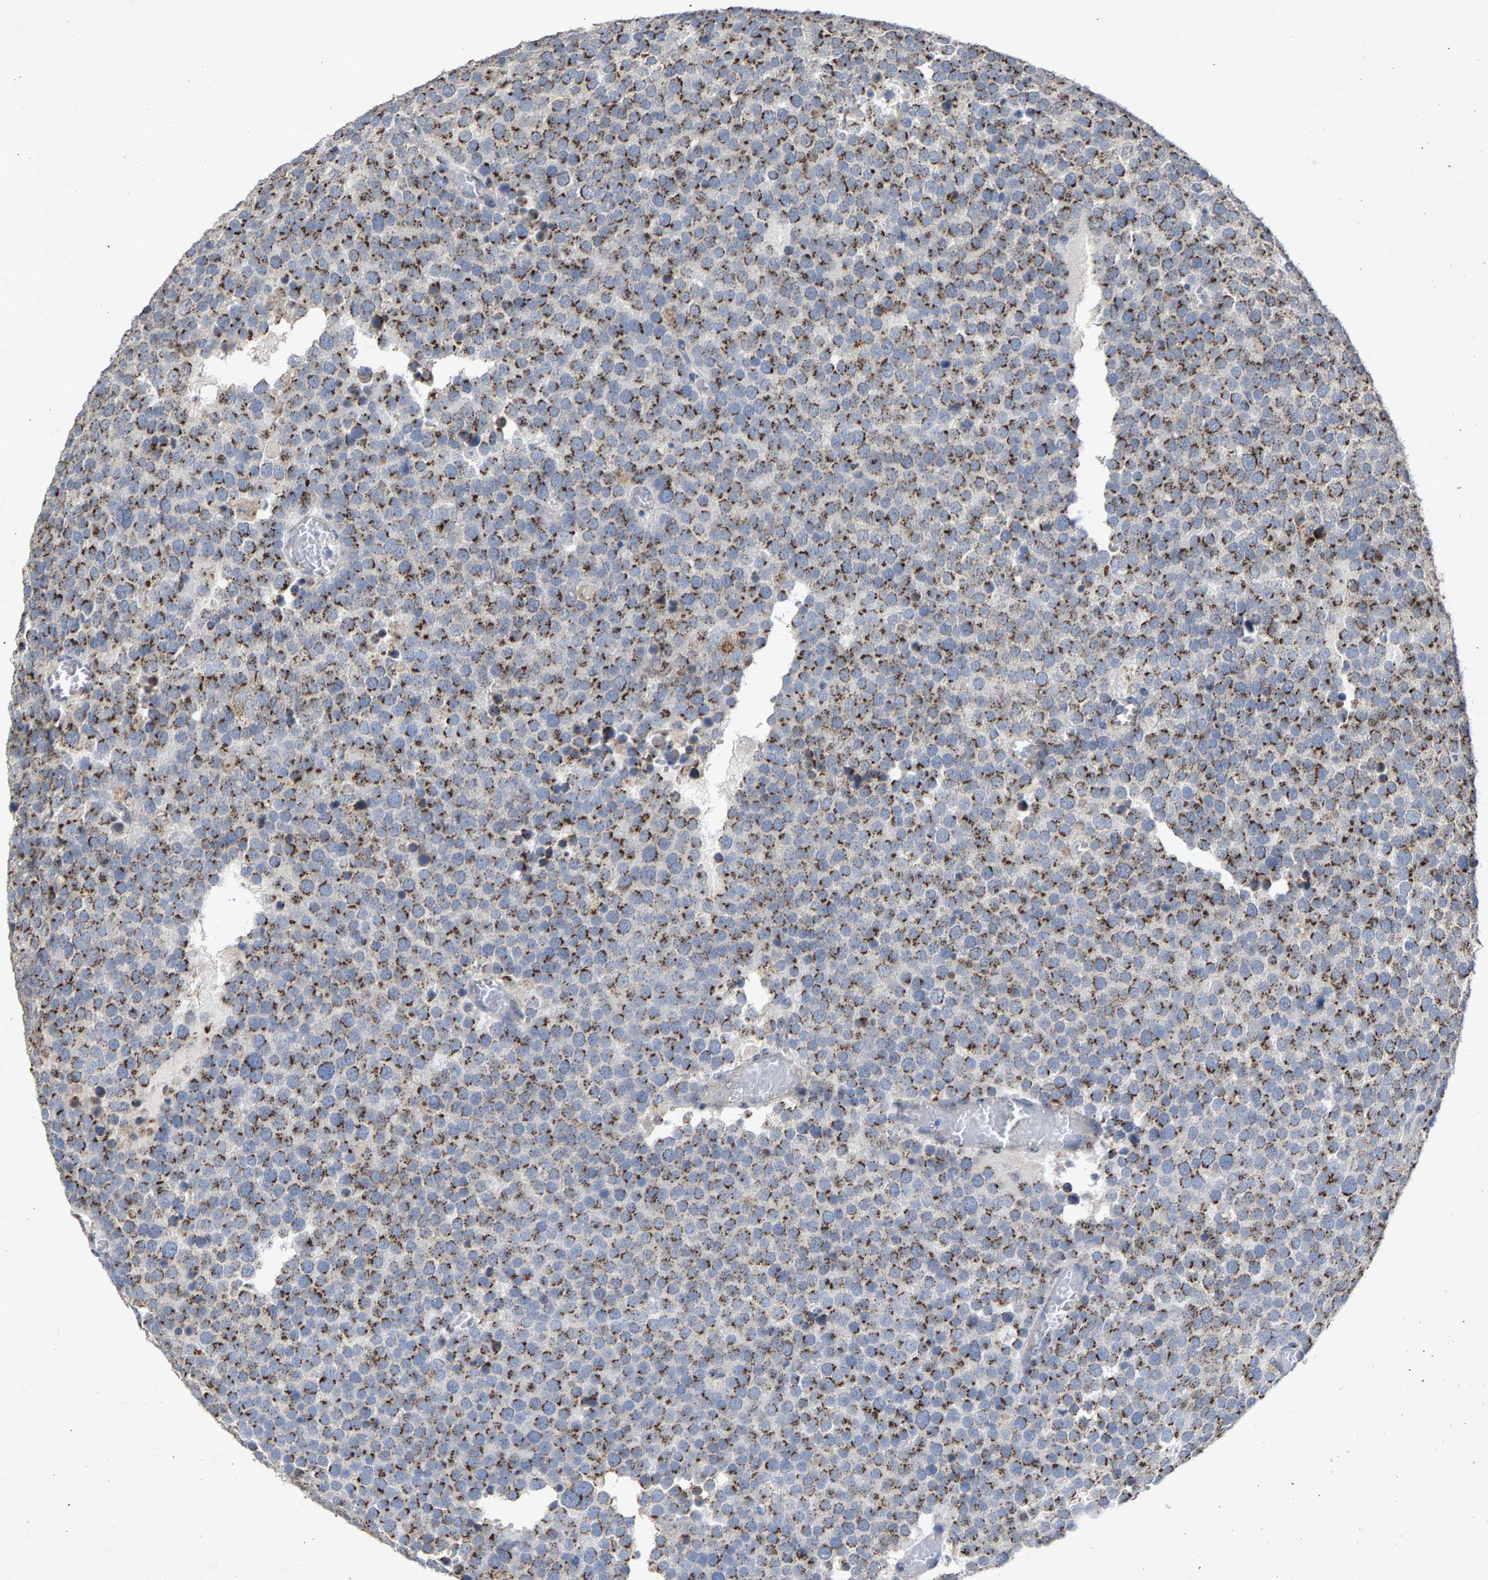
{"staining": {"intensity": "moderate", "quantity": ">75%", "location": "cytoplasmic/membranous"}, "tissue": "testis cancer", "cell_type": "Tumor cells", "image_type": "cancer", "snomed": [{"axis": "morphology", "description": "Normal tissue, NOS"}, {"axis": "morphology", "description": "Seminoma, NOS"}, {"axis": "topography", "description": "Testis"}], "caption": "Testis seminoma stained for a protein (brown) demonstrates moderate cytoplasmic/membranous positive staining in about >75% of tumor cells.", "gene": "MAN2A1", "patient": {"sex": "male", "age": 71}}